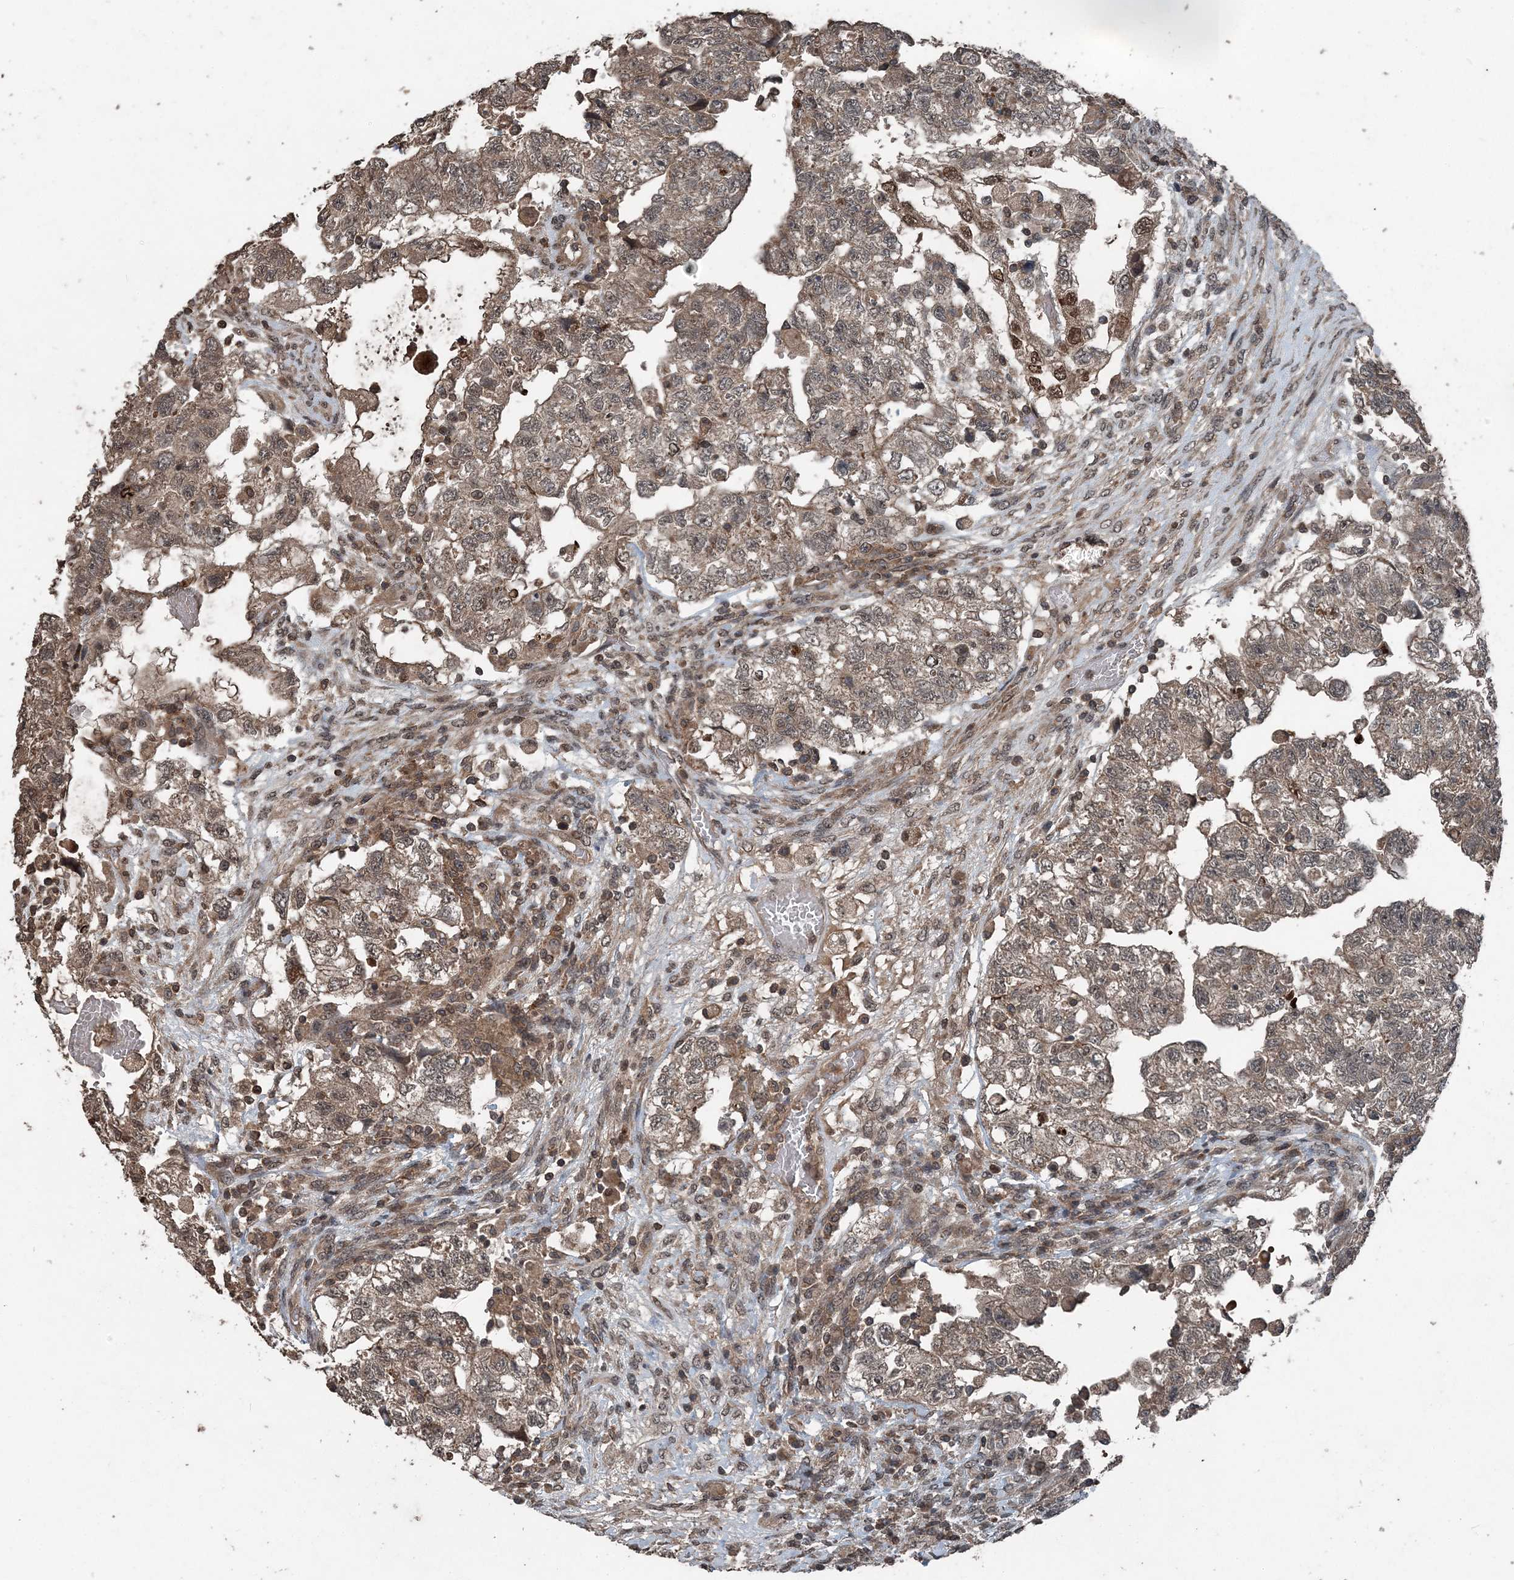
{"staining": {"intensity": "moderate", "quantity": "25%-75%", "location": "cytoplasmic/membranous"}, "tissue": "testis cancer", "cell_type": "Tumor cells", "image_type": "cancer", "snomed": [{"axis": "morphology", "description": "Carcinoma, Embryonal, NOS"}, {"axis": "topography", "description": "Testis"}], "caption": "Tumor cells exhibit medium levels of moderate cytoplasmic/membranous positivity in approximately 25%-75% of cells in human testis cancer.", "gene": "CFL1", "patient": {"sex": "male", "age": 36}}